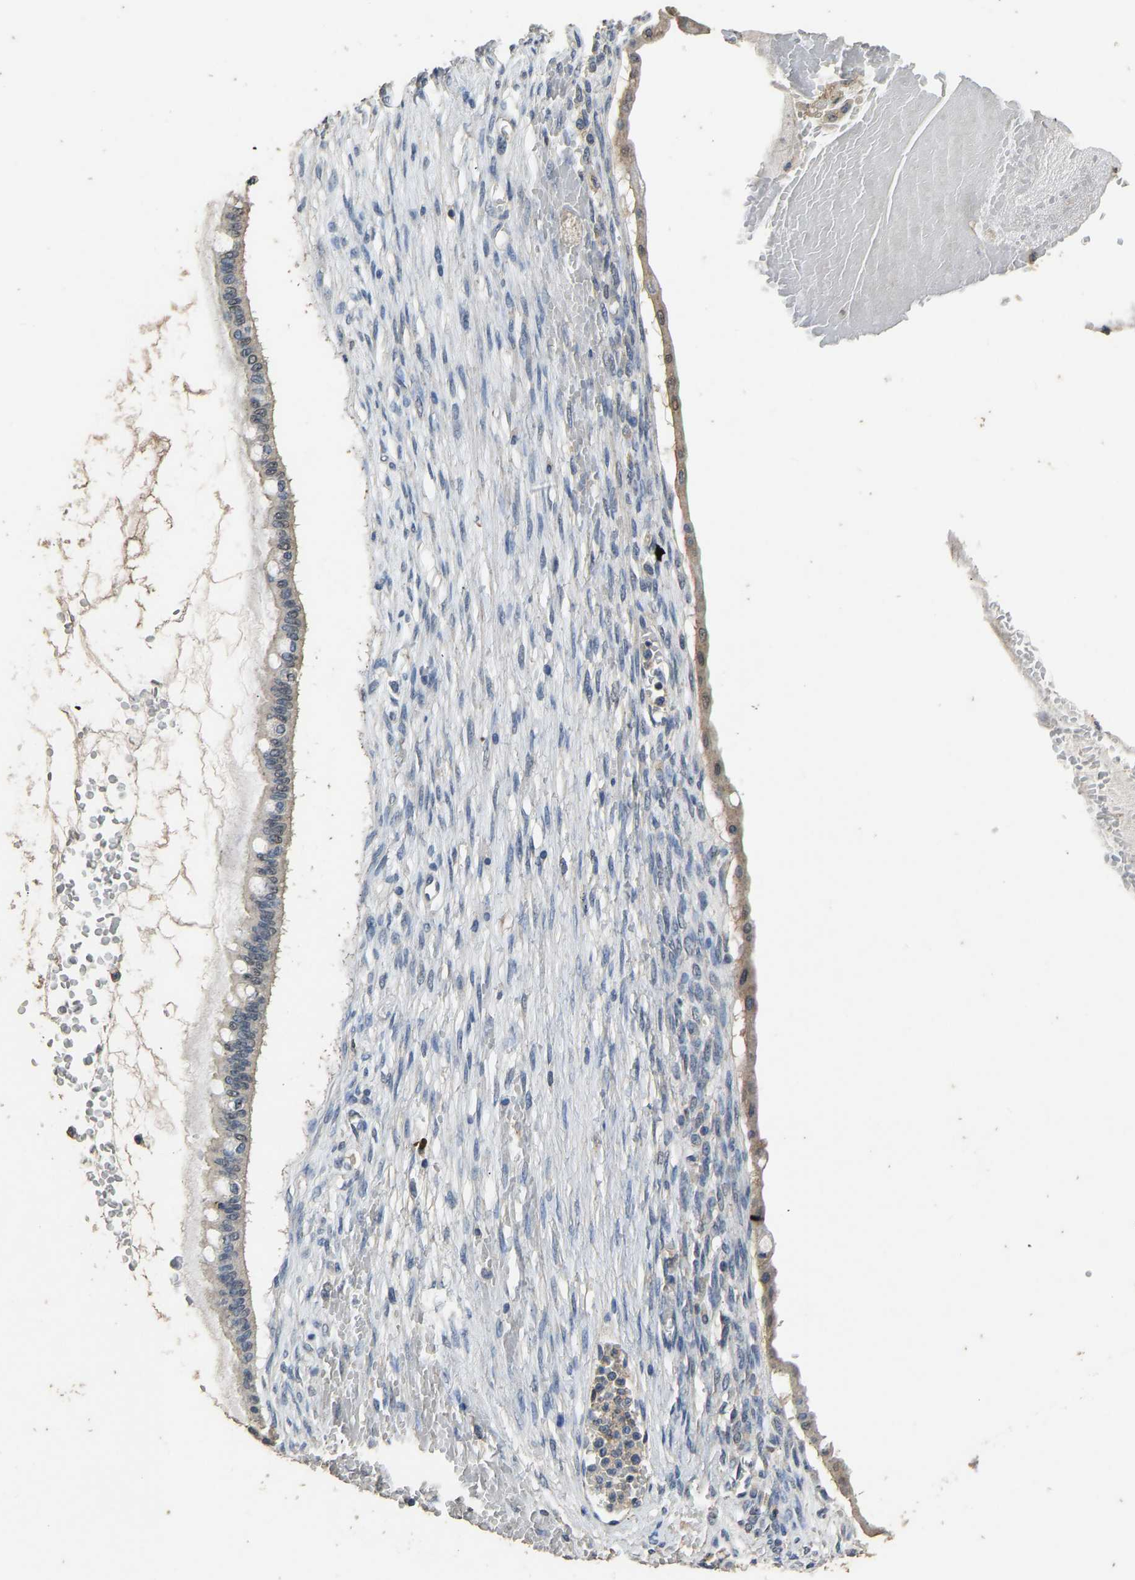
{"staining": {"intensity": "negative", "quantity": "none", "location": "none"}, "tissue": "ovarian cancer", "cell_type": "Tumor cells", "image_type": "cancer", "snomed": [{"axis": "morphology", "description": "Cystadenocarcinoma, mucinous, NOS"}, {"axis": "topography", "description": "Ovary"}], "caption": "Photomicrograph shows no significant protein expression in tumor cells of ovarian cancer (mucinous cystadenocarcinoma). (DAB immunohistochemistry (IHC) with hematoxylin counter stain).", "gene": "CIDEC", "patient": {"sex": "female", "age": 73}}